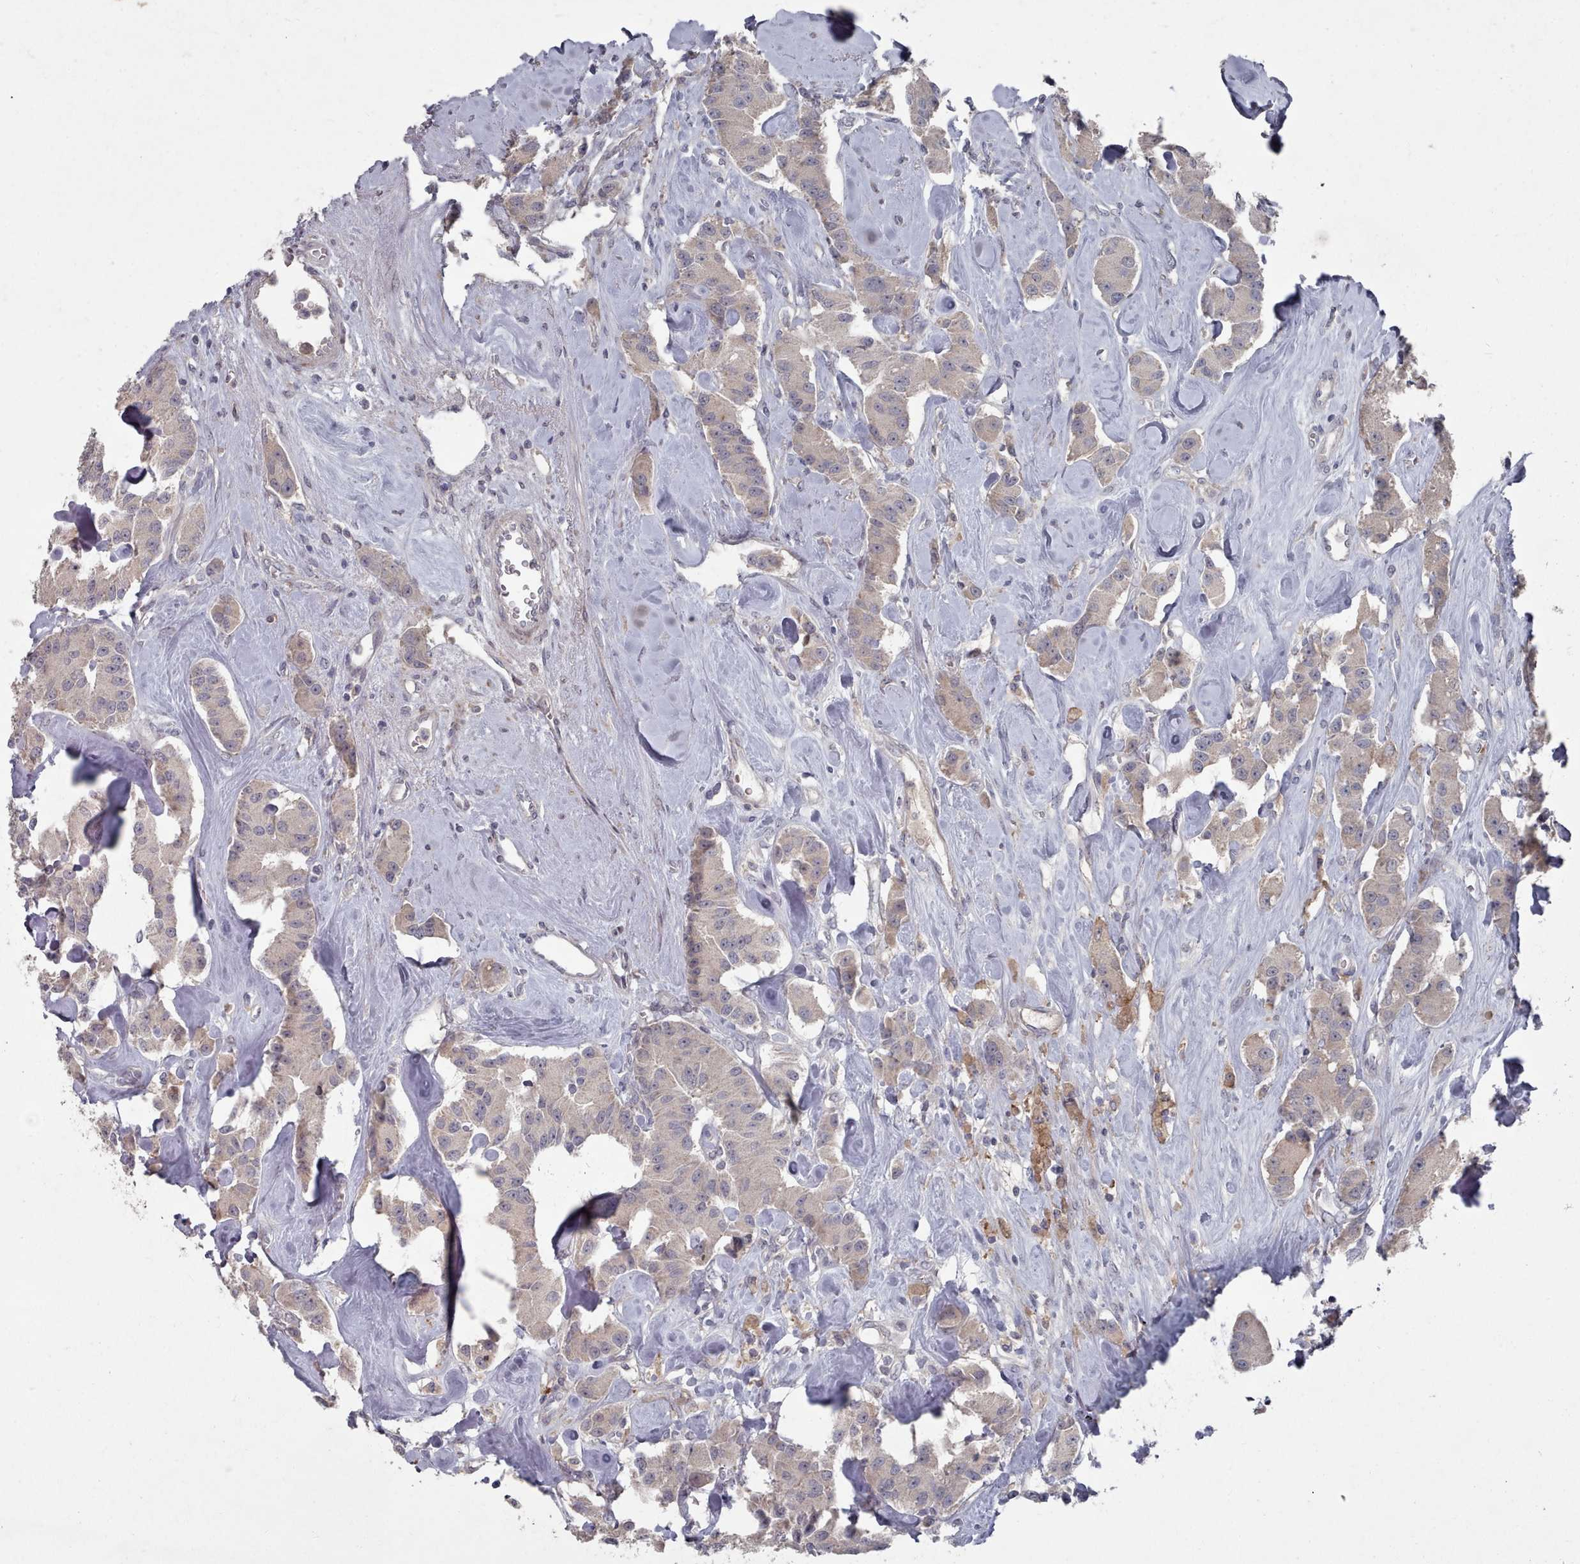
{"staining": {"intensity": "negative", "quantity": "none", "location": "none"}, "tissue": "carcinoid", "cell_type": "Tumor cells", "image_type": "cancer", "snomed": [{"axis": "morphology", "description": "Carcinoid, malignant, NOS"}, {"axis": "topography", "description": "Pancreas"}], "caption": "This is an immunohistochemistry (IHC) image of carcinoid. There is no expression in tumor cells.", "gene": "COL8A2", "patient": {"sex": "male", "age": 41}}